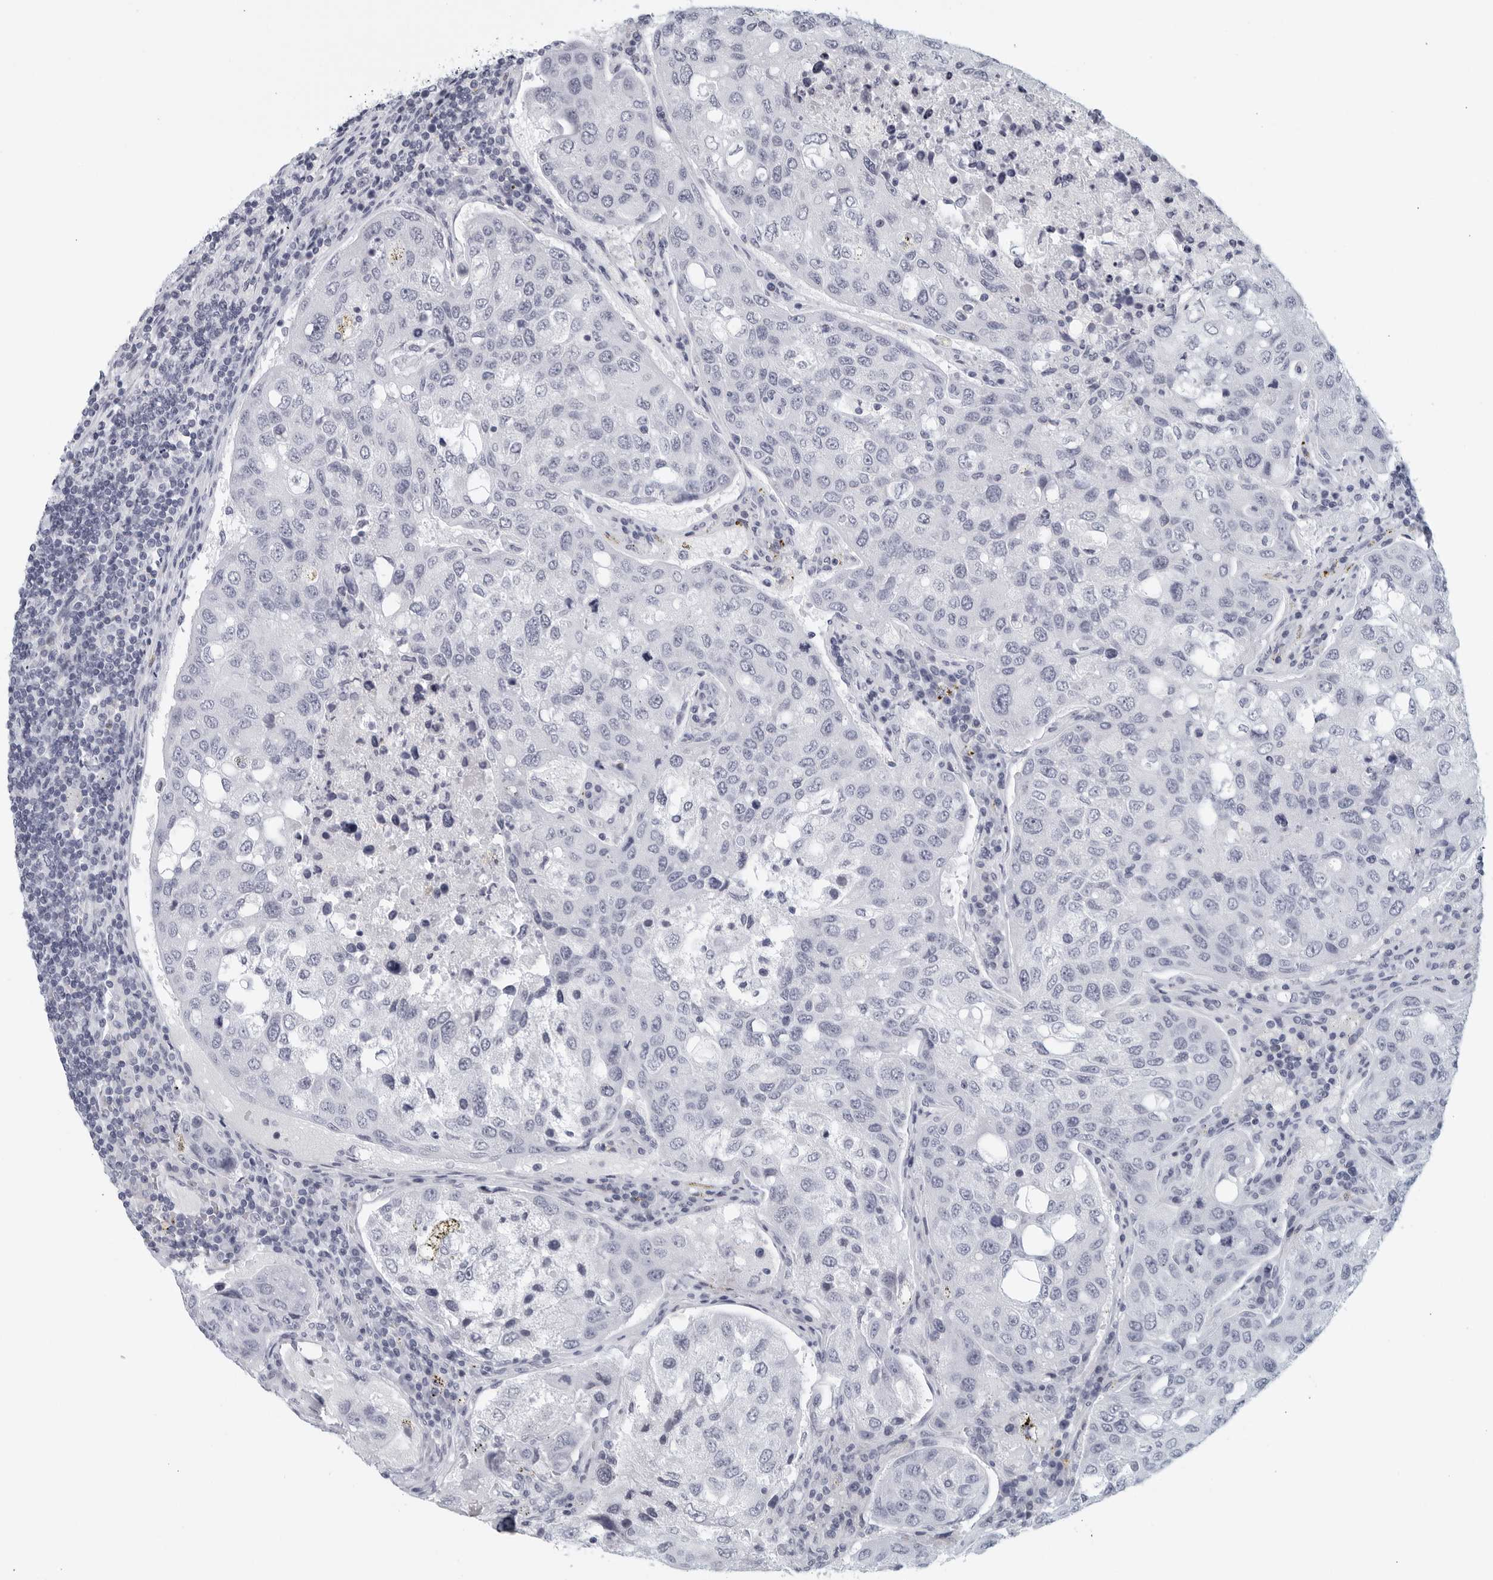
{"staining": {"intensity": "negative", "quantity": "none", "location": "none"}, "tissue": "urothelial cancer", "cell_type": "Tumor cells", "image_type": "cancer", "snomed": [{"axis": "morphology", "description": "Urothelial carcinoma, High grade"}, {"axis": "topography", "description": "Lymph node"}, {"axis": "topography", "description": "Urinary bladder"}], "caption": "Urothelial cancer stained for a protein using immunohistochemistry (IHC) displays no positivity tumor cells.", "gene": "KLK7", "patient": {"sex": "male", "age": 51}}